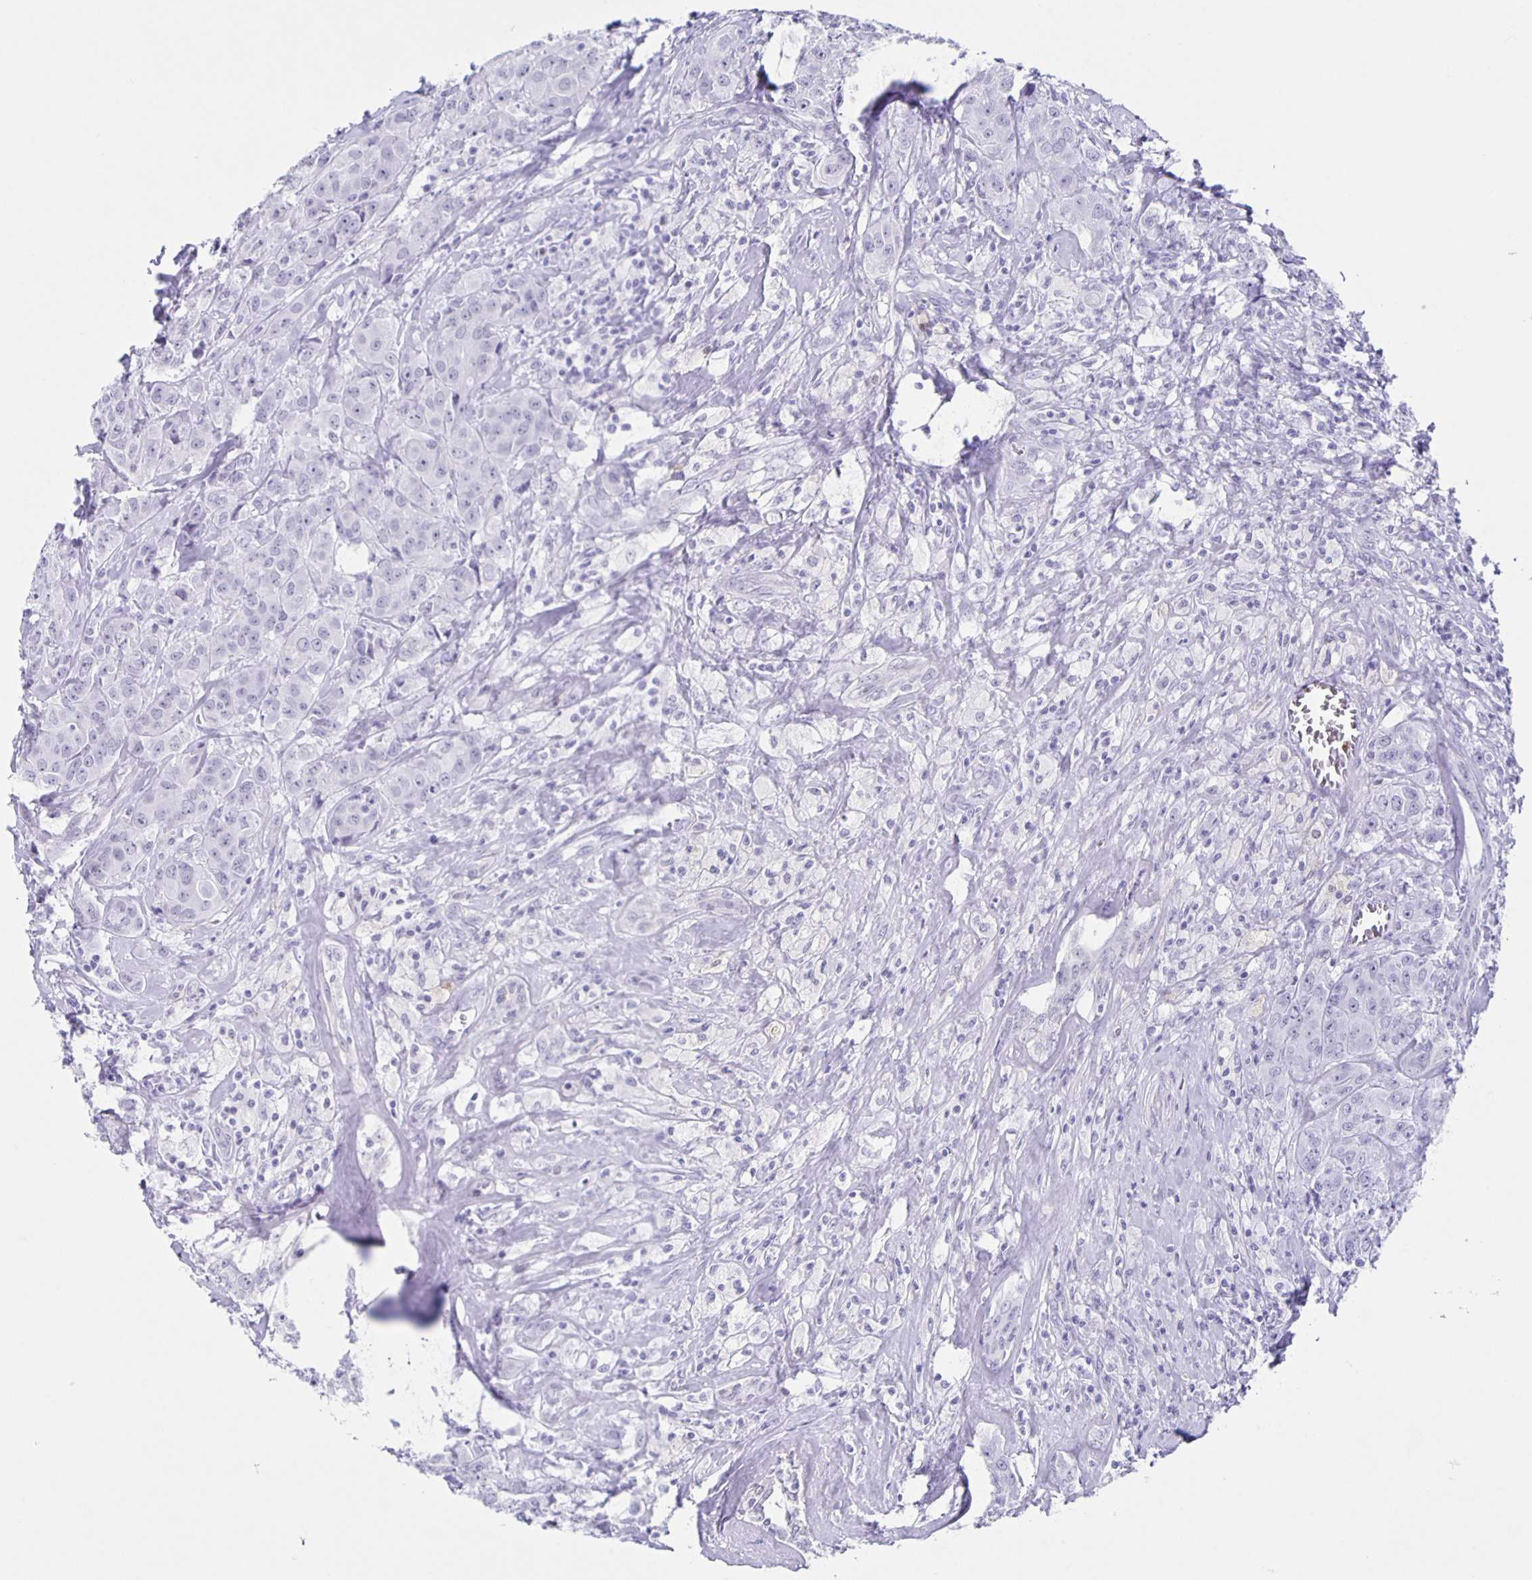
{"staining": {"intensity": "negative", "quantity": "none", "location": "none"}, "tissue": "breast cancer", "cell_type": "Tumor cells", "image_type": "cancer", "snomed": [{"axis": "morphology", "description": "Normal tissue, NOS"}, {"axis": "morphology", "description": "Duct carcinoma"}, {"axis": "topography", "description": "Breast"}], "caption": "Breast cancer was stained to show a protein in brown. There is no significant expression in tumor cells. Brightfield microscopy of immunohistochemistry (IHC) stained with DAB (3,3'-diaminobenzidine) (brown) and hematoxylin (blue), captured at high magnification.", "gene": "TPPP", "patient": {"sex": "female", "age": 43}}